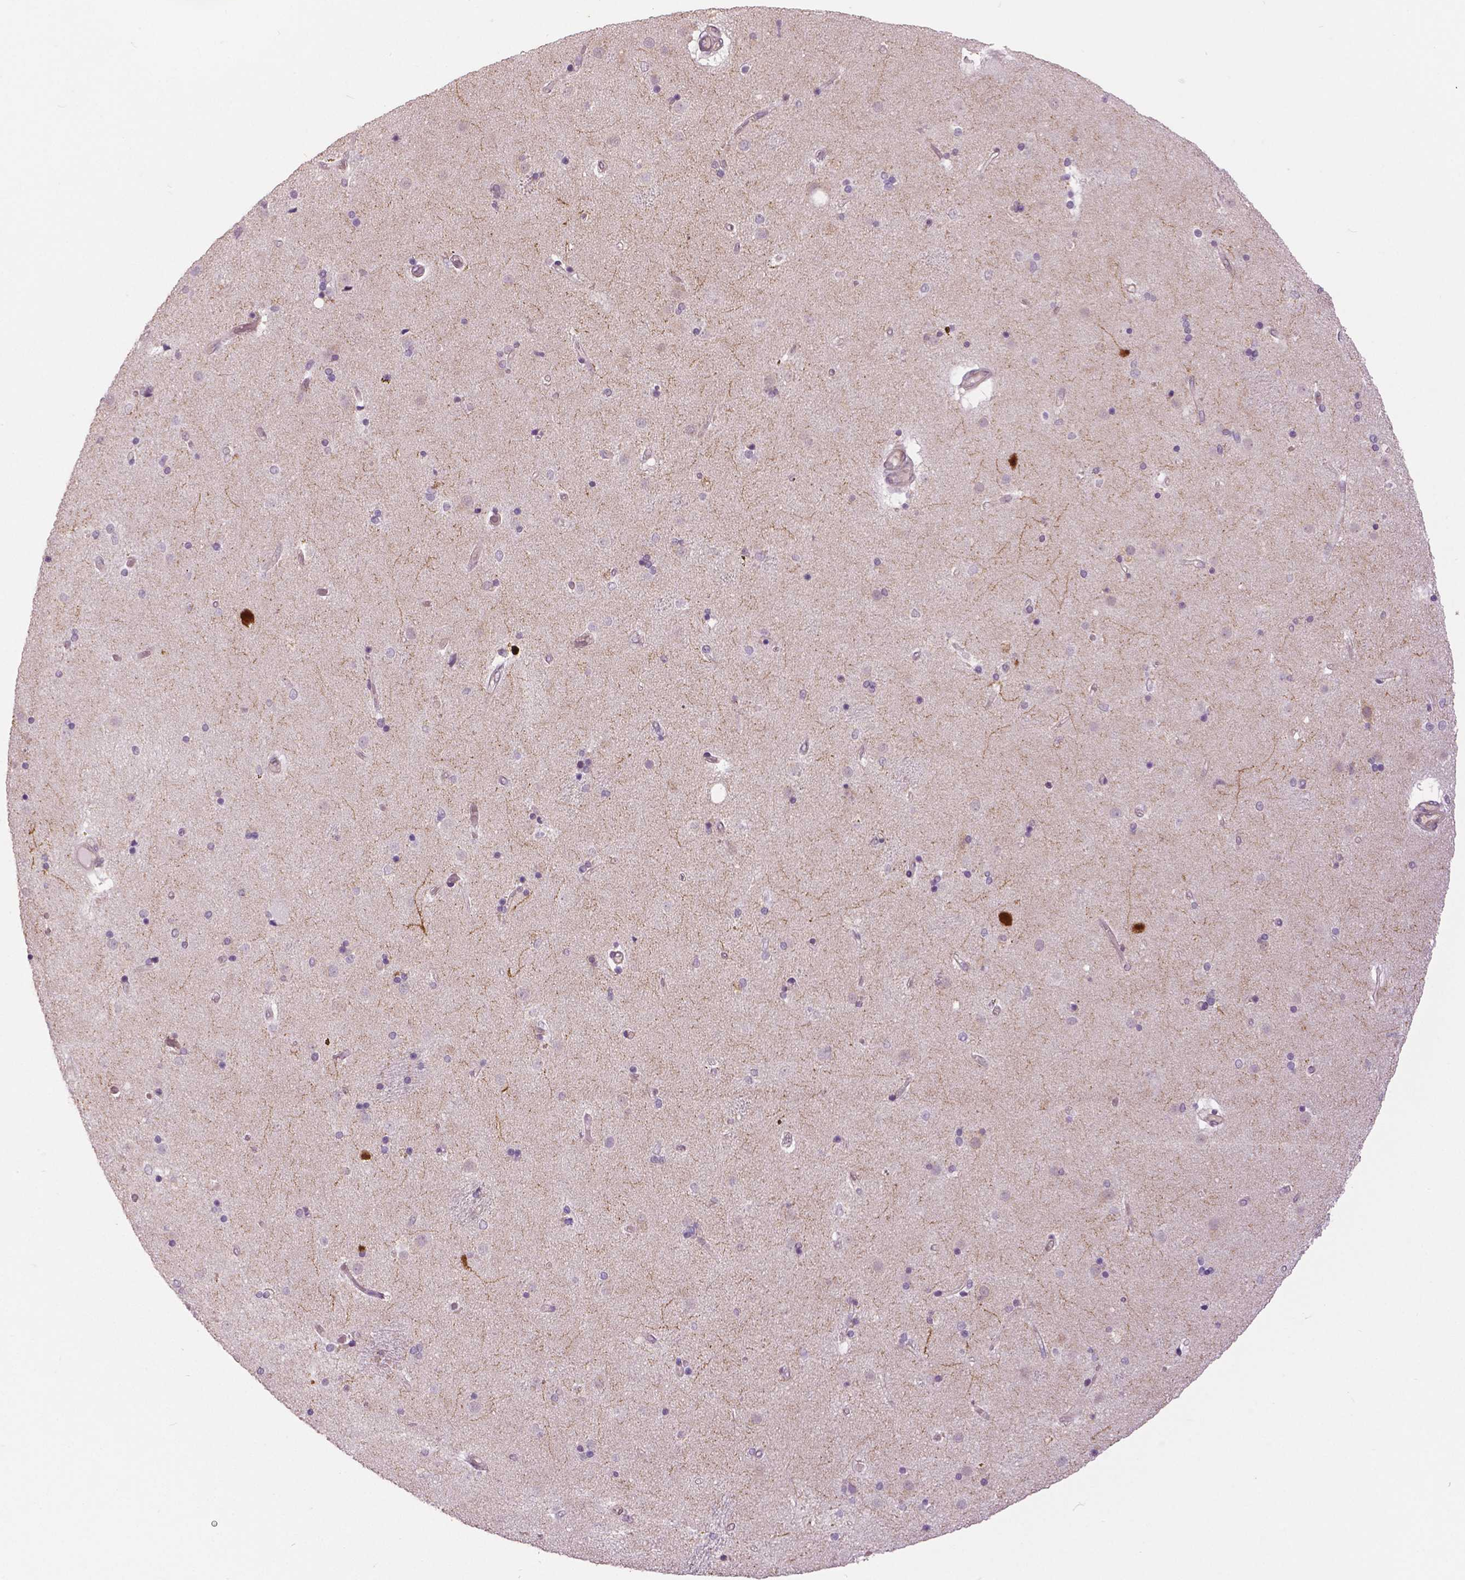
{"staining": {"intensity": "negative", "quantity": "none", "location": "none"}, "tissue": "caudate", "cell_type": "Glial cells", "image_type": "normal", "snomed": [{"axis": "morphology", "description": "Normal tissue, NOS"}, {"axis": "topography", "description": "Lateral ventricle wall"}], "caption": "This is an immunohistochemistry histopathology image of benign human caudate. There is no staining in glial cells.", "gene": "GRIN2A", "patient": {"sex": "female", "age": 71}}